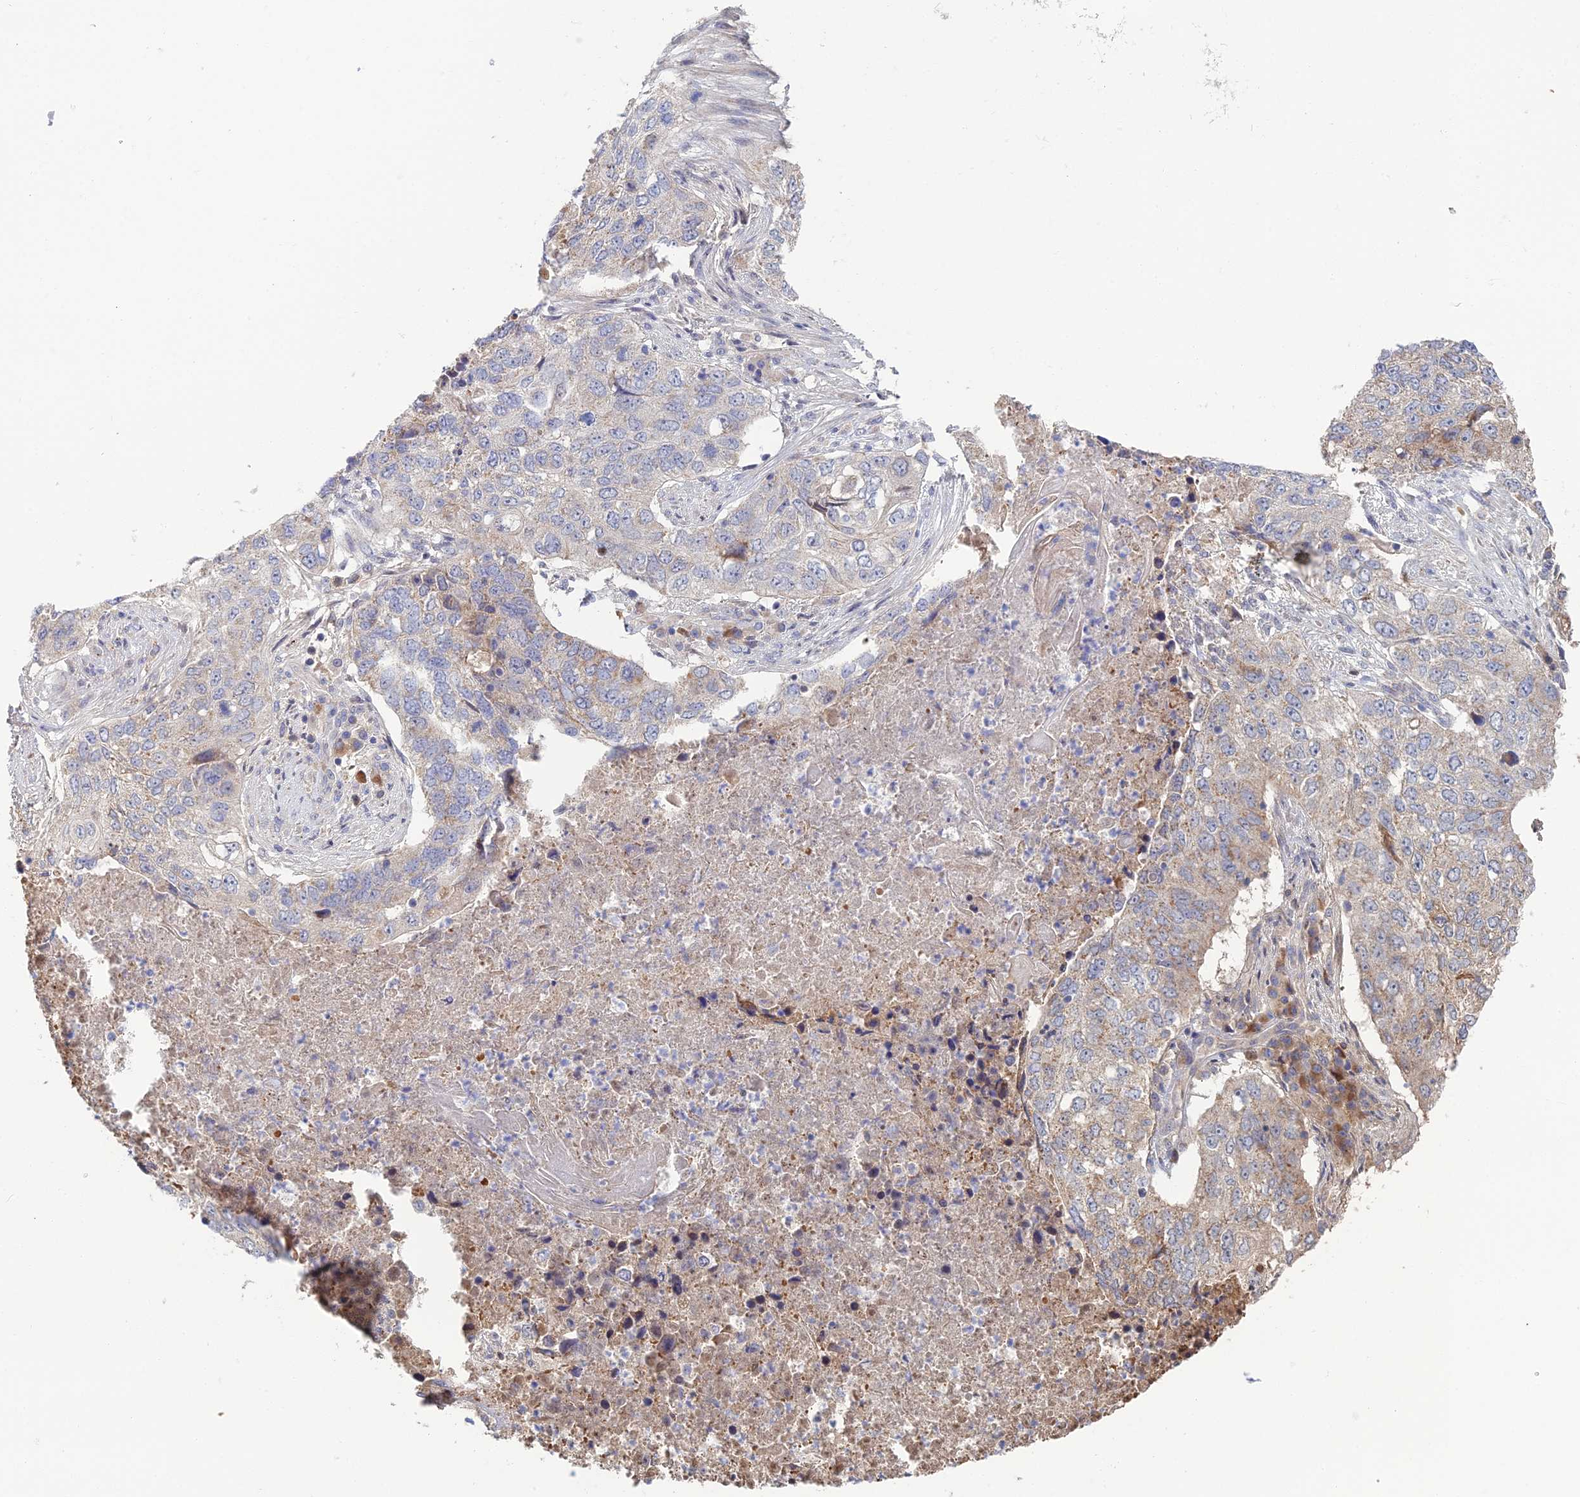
{"staining": {"intensity": "weak", "quantity": "25%-75%", "location": "cytoplasmic/membranous"}, "tissue": "lung cancer", "cell_type": "Tumor cells", "image_type": "cancer", "snomed": [{"axis": "morphology", "description": "Squamous cell carcinoma, NOS"}, {"axis": "topography", "description": "Lung"}], "caption": "The image reveals staining of lung squamous cell carcinoma, revealing weak cytoplasmic/membranous protein expression (brown color) within tumor cells. The staining is performed using DAB brown chromogen to label protein expression. The nuclei are counter-stained blue using hematoxylin.", "gene": "ARL16", "patient": {"sex": "female", "age": 63}}